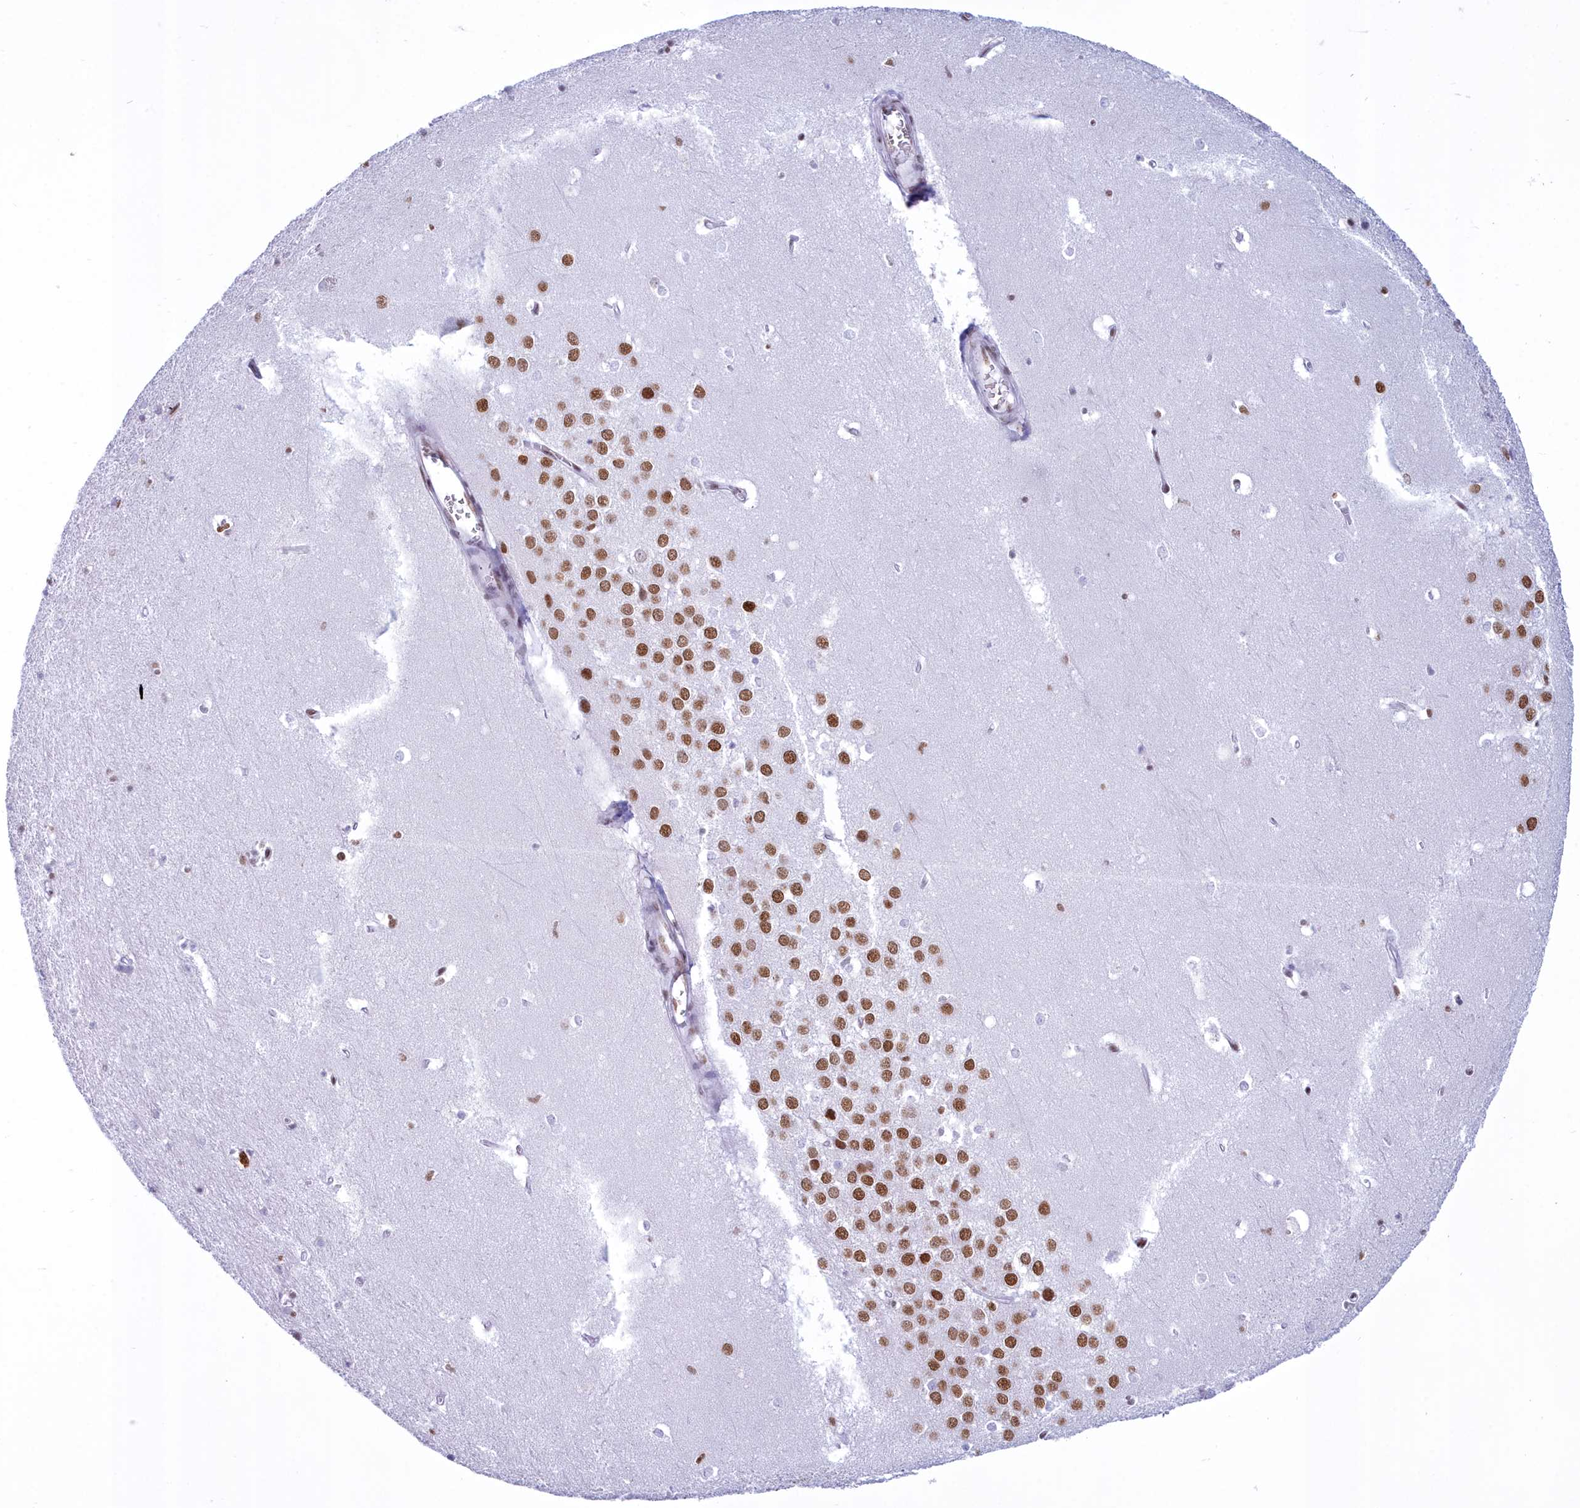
{"staining": {"intensity": "moderate", "quantity": "<25%", "location": "nuclear"}, "tissue": "hippocampus", "cell_type": "Glial cells", "image_type": "normal", "snomed": [{"axis": "morphology", "description": "Normal tissue, NOS"}, {"axis": "topography", "description": "Hippocampus"}], "caption": "Glial cells display low levels of moderate nuclear expression in approximately <25% of cells in unremarkable hippocampus. (DAB IHC, brown staining for protein, blue staining for nuclei).", "gene": "CDC26", "patient": {"sex": "female", "age": 64}}